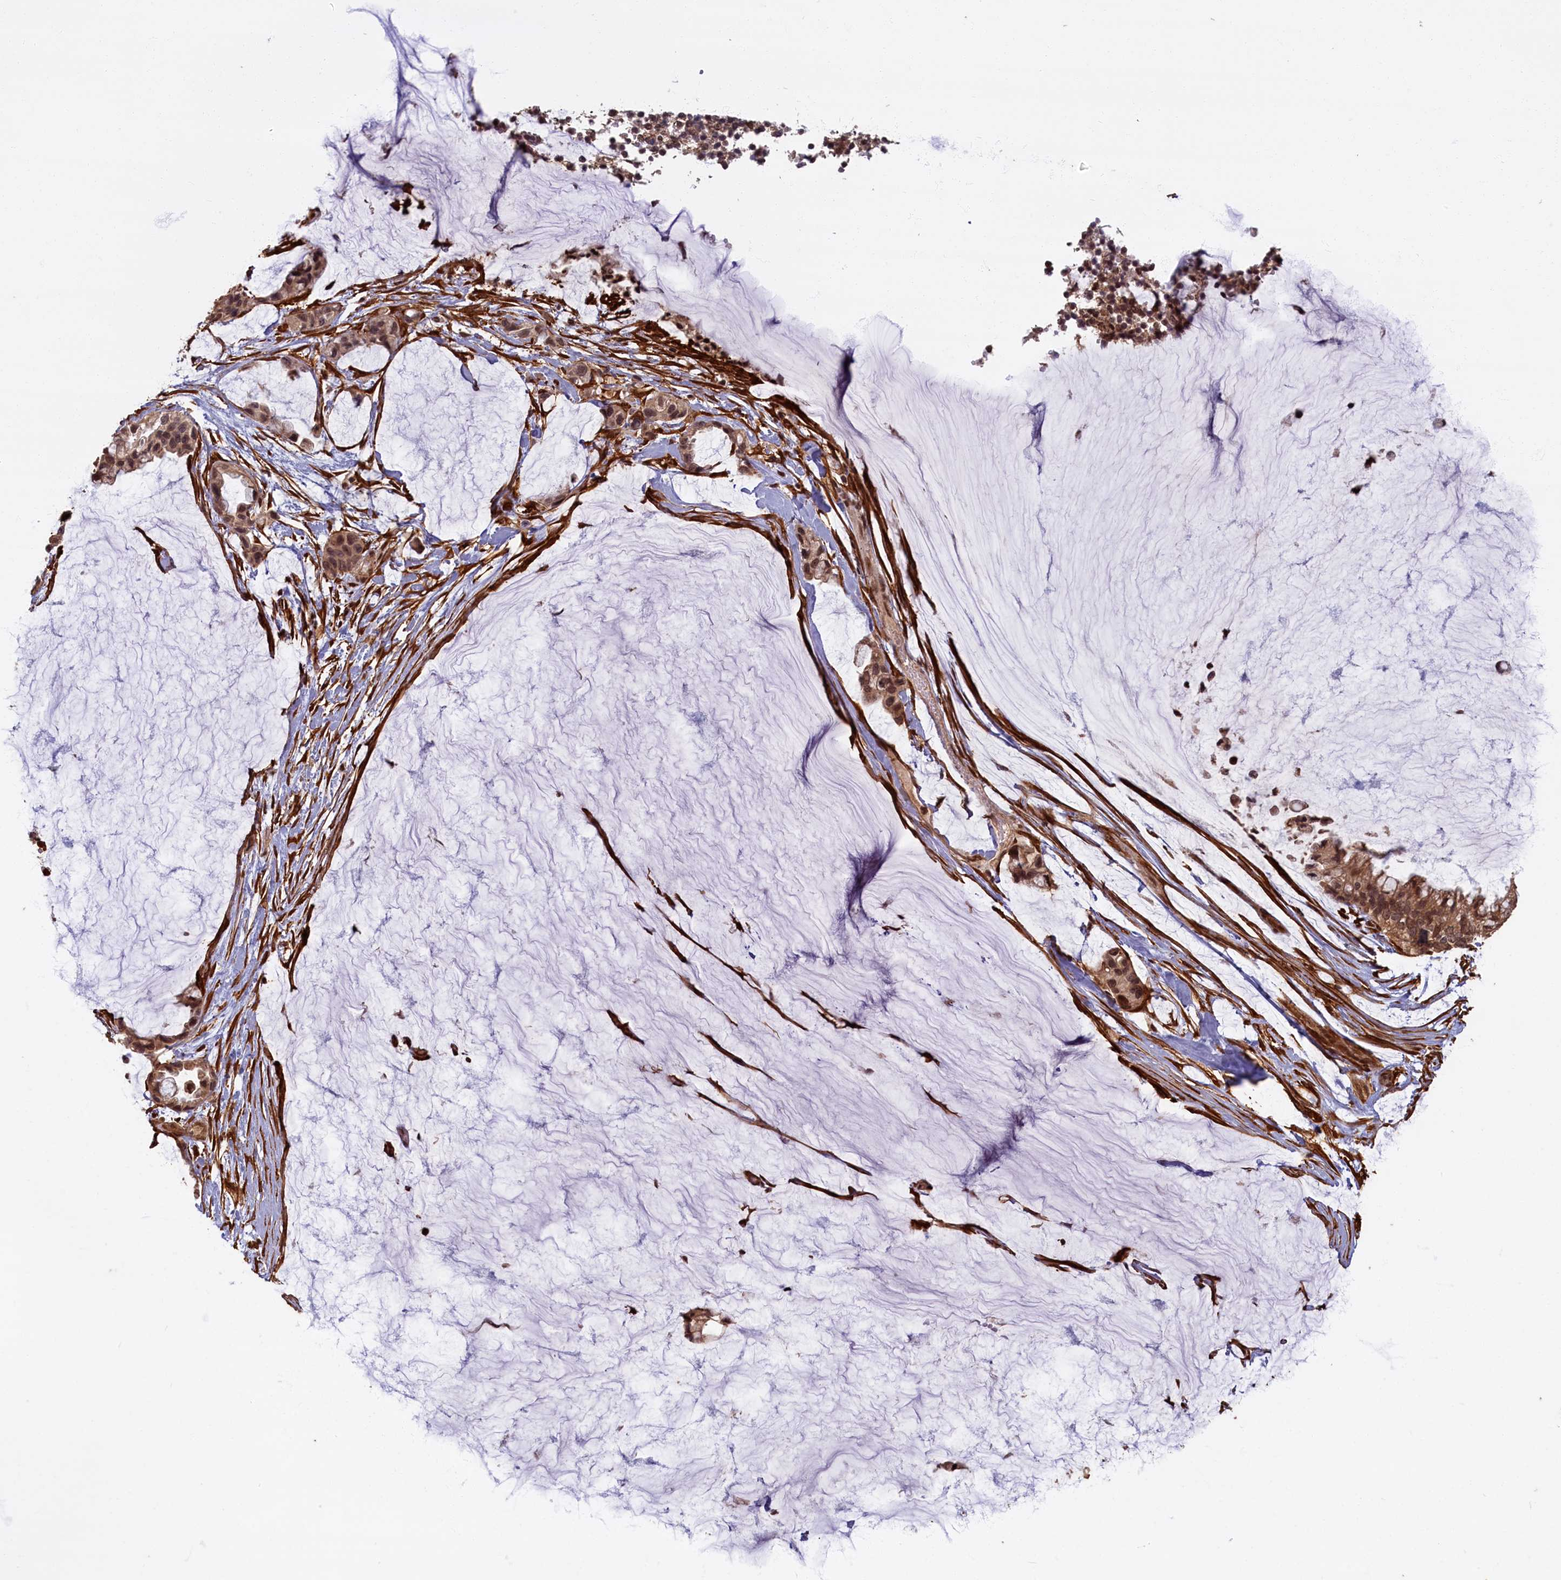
{"staining": {"intensity": "moderate", "quantity": ">75%", "location": "cytoplasmic/membranous,nuclear"}, "tissue": "ovarian cancer", "cell_type": "Tumor cells", "image_type": "cancer", "snomed": [{"axis": "morphology", "description": "Cystadenocarcinoma, mucinous, NOS"}, {"axis": "topography", "description": "Ovary"}], "caption": "High-magnification brightfield microscopy of mucinous cystadenocarcinoma (ovarian) stained with DAB (brown) and counterstained with hematoxylin (blue). tumor cells exhibit moderate cytoplasmic/membranous and nuclear staining is present in about>75% of cells. (Stains: DAB in brown, nuclei in blue, Microscopy: brightfield microscopy at high magnification).", "gene": "HIF3A", "patient": {"sex": "female", "age": 39}}